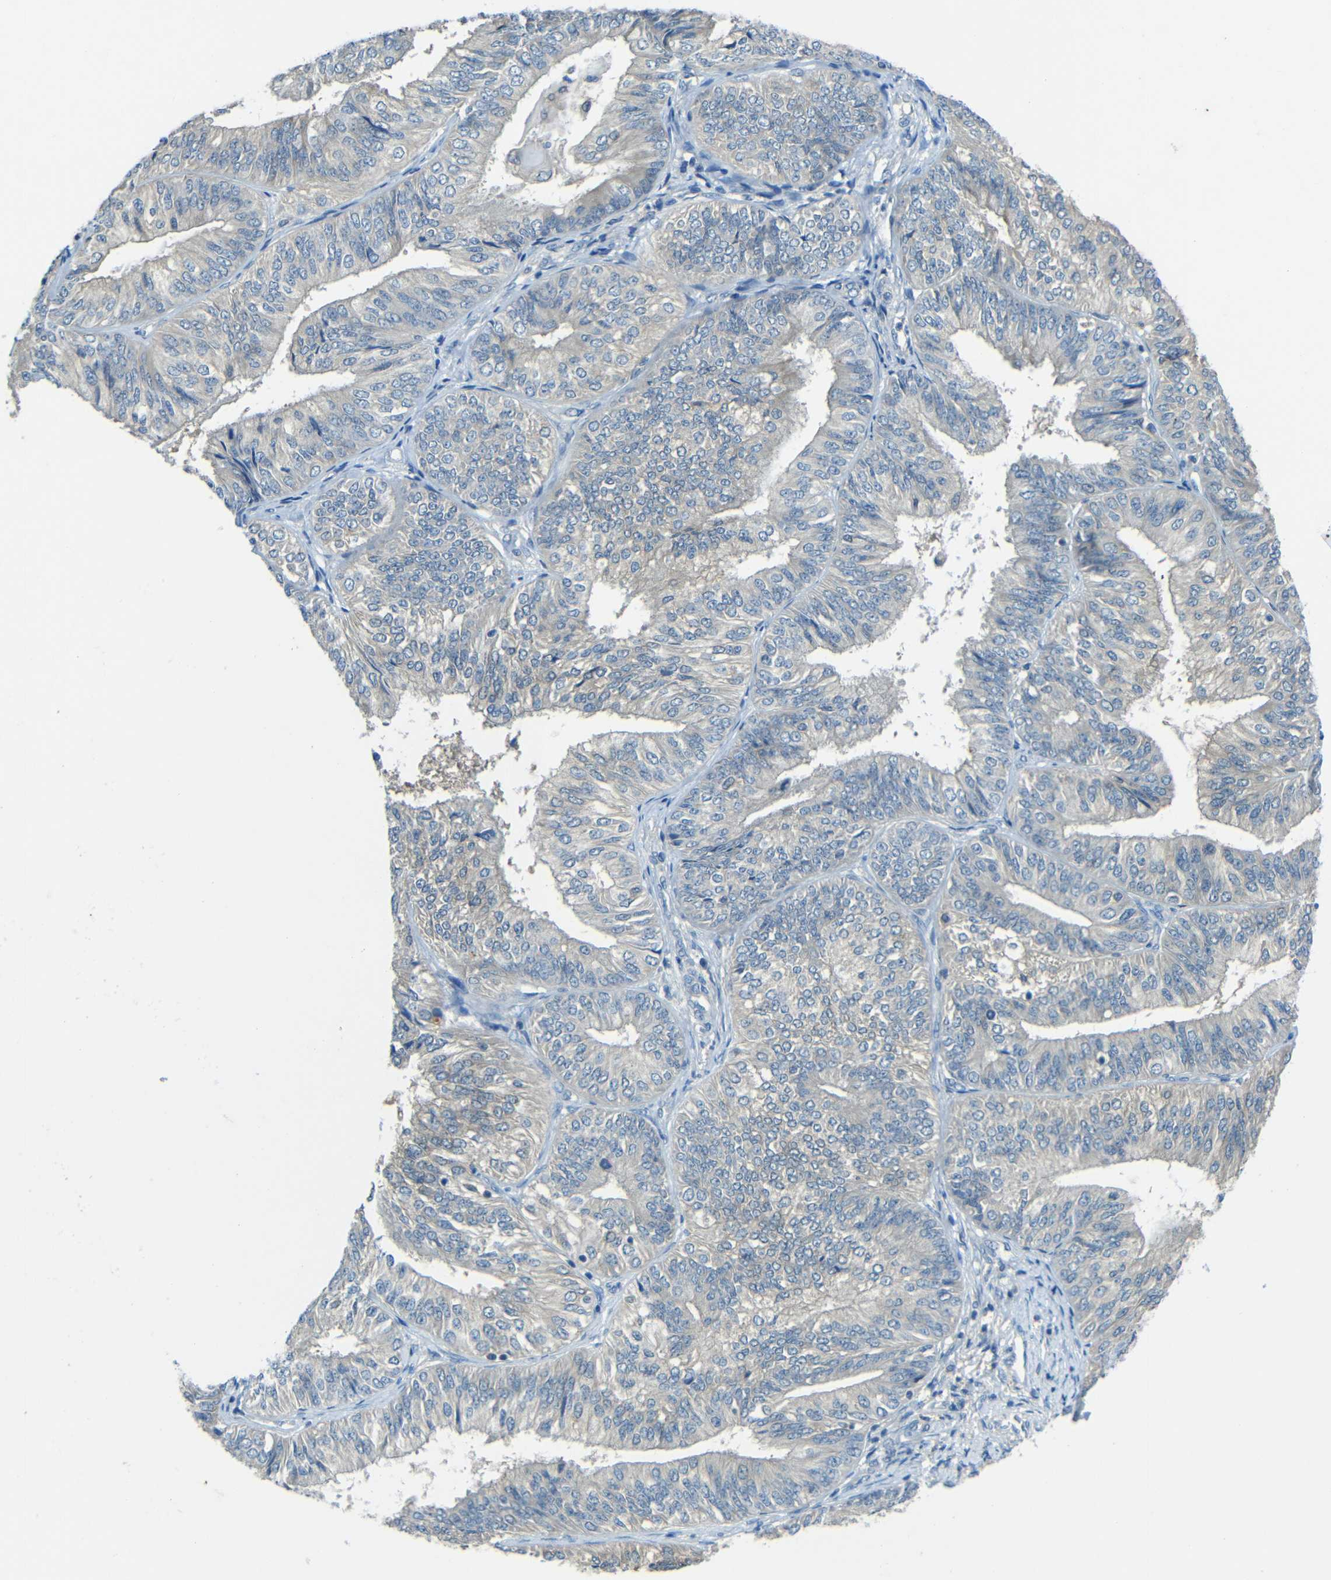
{"staining": {"intensity": "negative", "quantity": "none", "location": "none"}, "tissue": "endometrial cancer", "cell_type": "Tumor cells", "image_type": "cancer", "snomed": [{"axis": "morphology", "description": "Adenocarcinoma, NOS"}, {"axis": "topography", "description": "Endometrium"}], "caption": "Image shows no significant protein expression in tumor cells of endometrial cancer (adenocarcinoma). Brightfield microscopy of immunohistochemistry (IHC) stained with DAB (brown) and hematoxylin (blue), captured at high magnification.", "gene": "CYP26B1", "patient": {"sex": "female", "age": 58}}